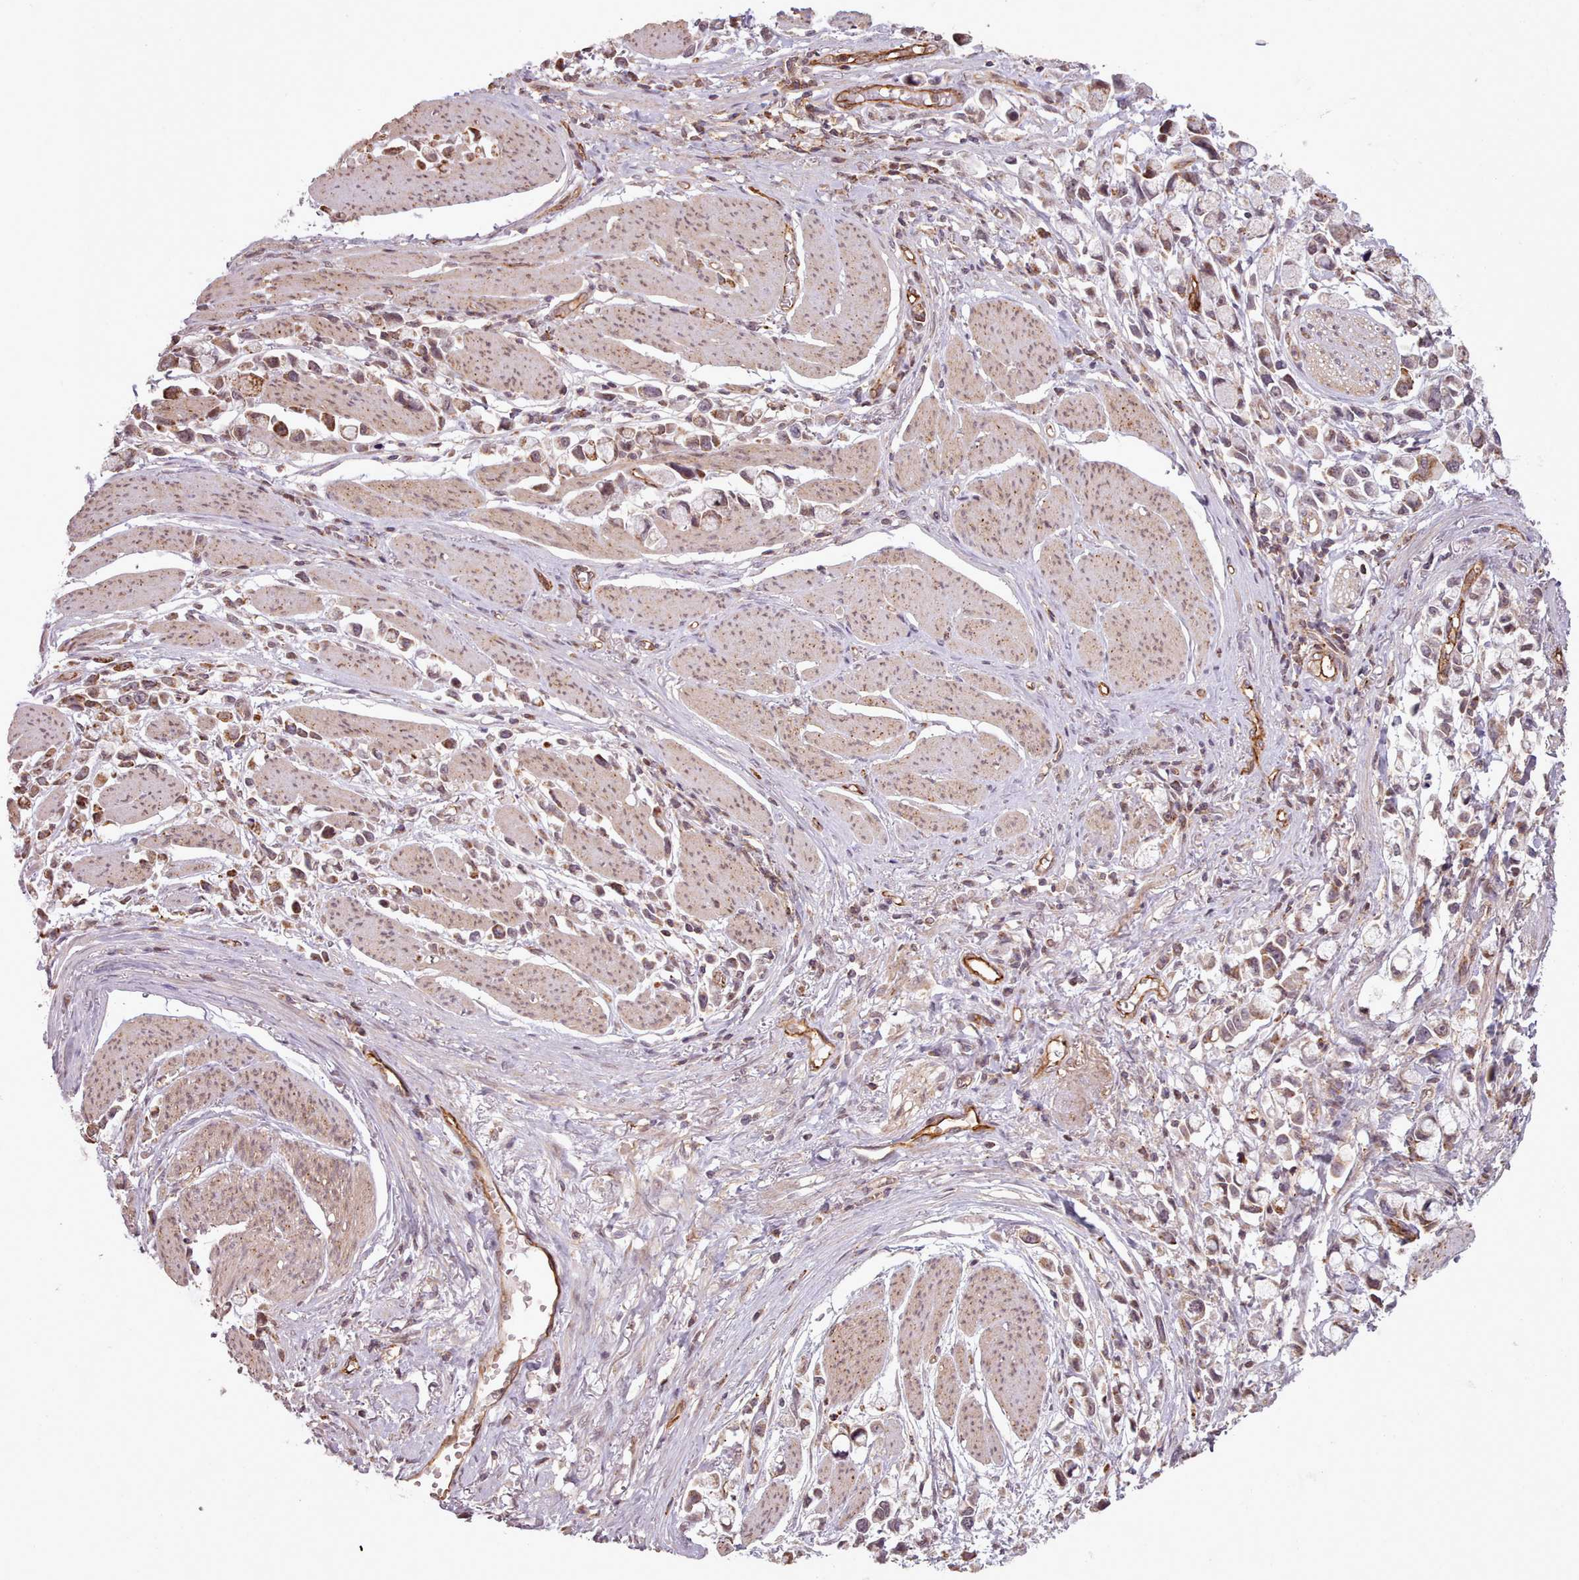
{"staining": {"intensity": "weak", "quantity": "<25%", "location": "cytoplasmic/membranous"}, "tissue": "stomach cancer", "cell_type": "Tumor cells", "image_type": "cancer", "snomed": [{"axis": "morphology", "description": "Adenocarcinoma, NOS"}, {"axis": "topography", "description": "Stomach"}], "caption": "Immunohistochemistry of human adenocarcinoma (stomach) exhibits no expression in tumor cells.", "gene": "ZMYM4", "patient": {"sex": "female", "age": 81}}